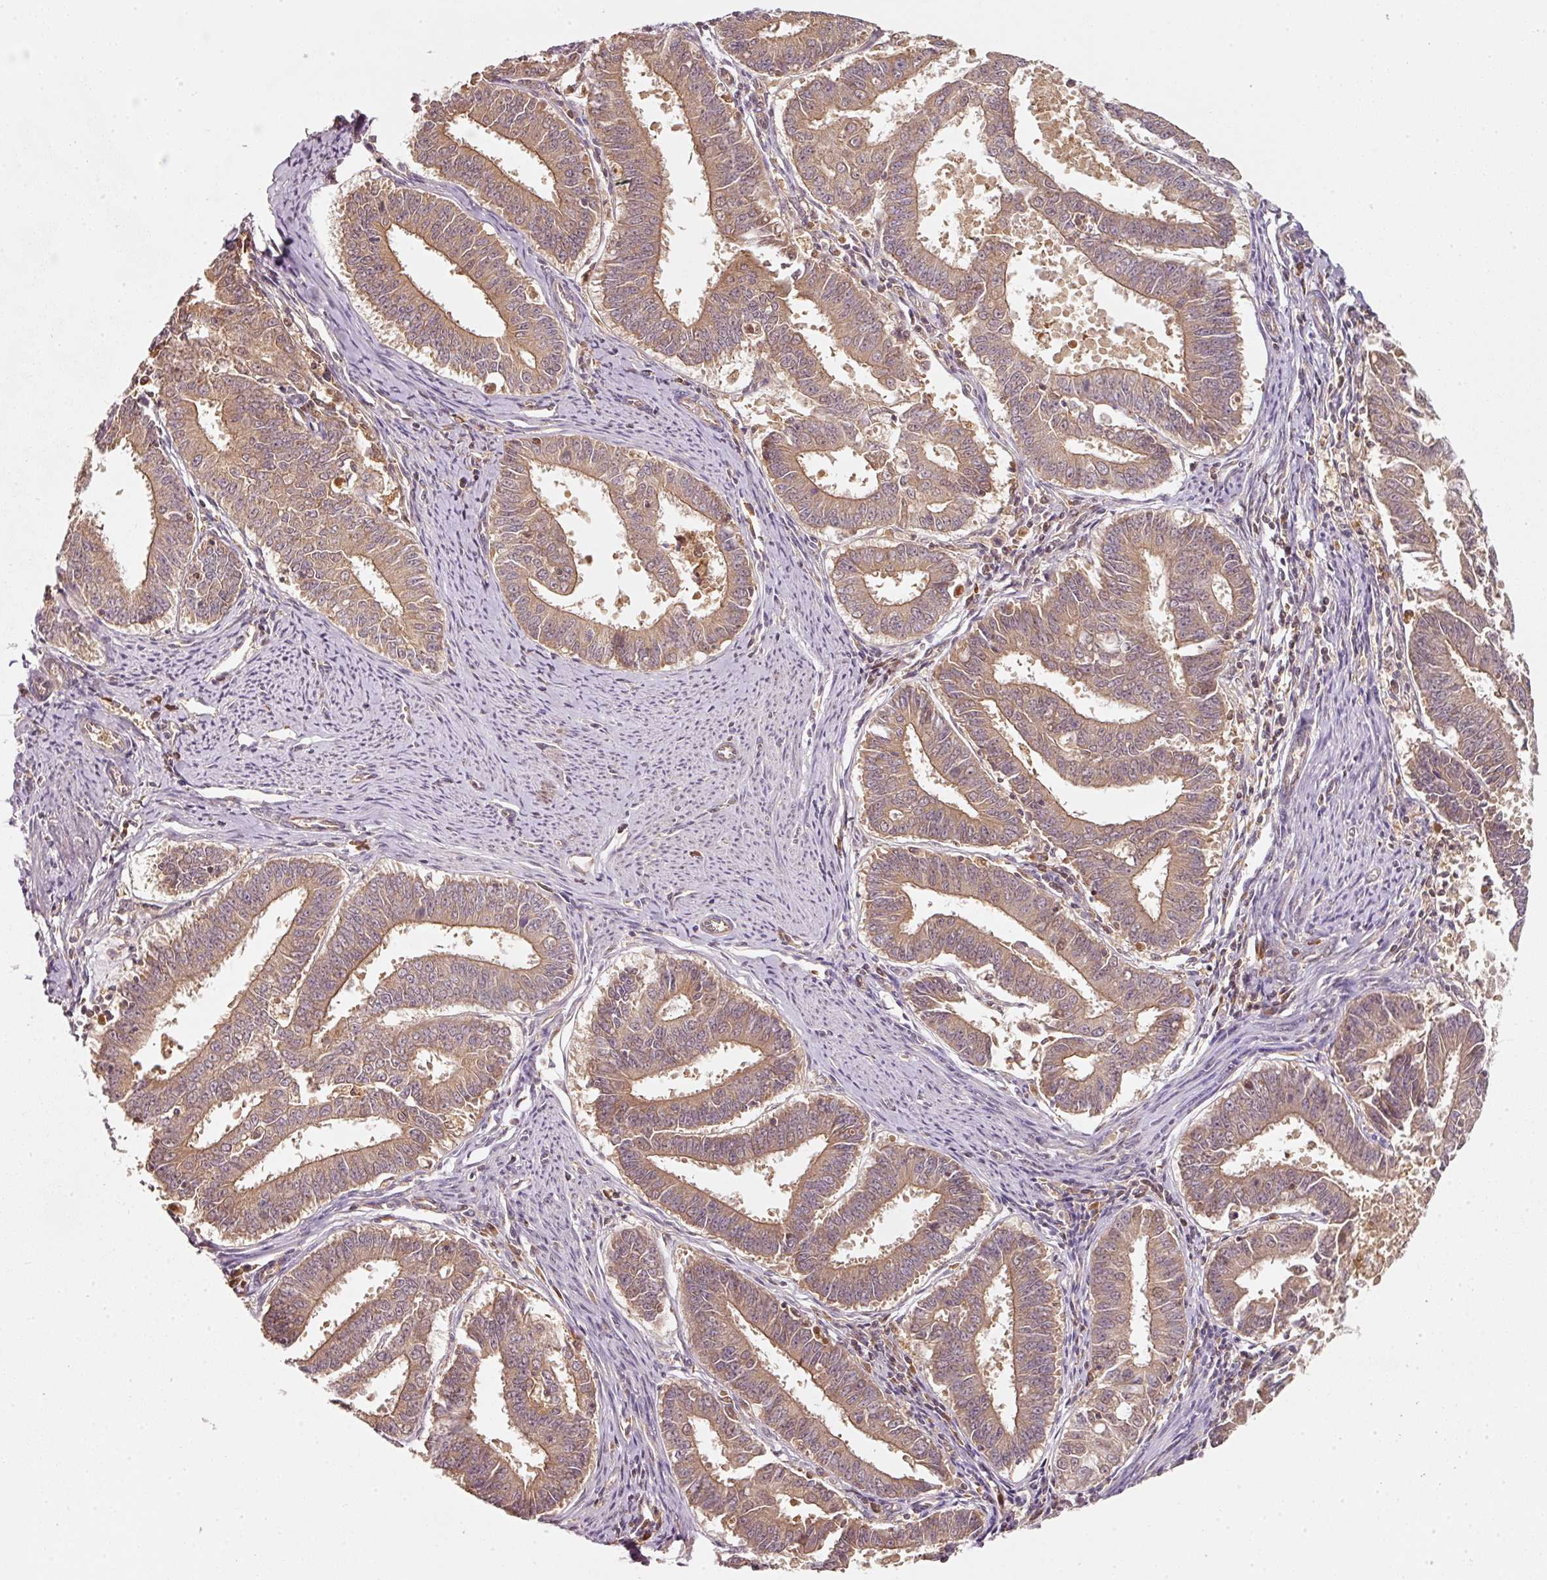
{"staining": {"intensity": "moderate", "quantity": ">75%", "location": "cytoplasmic/membranous"}, "tissue": "endometrial cancer", "cell_type": "Tumor cells", "image_type": "cancer", "snomed": [{"axis": "morphology", "description": "Adenocarcinoma, NOS"}, {"axis": "topography", "description": "Endometrium"}], "caption": "Tumor cells exhibit medium levels of moderate cytoplasmic/membranous positivity in approximately >75% of cells in human endometrial cancer.", "gene": "RRAS2", "patient": {"sex": "female", "age": 73}}